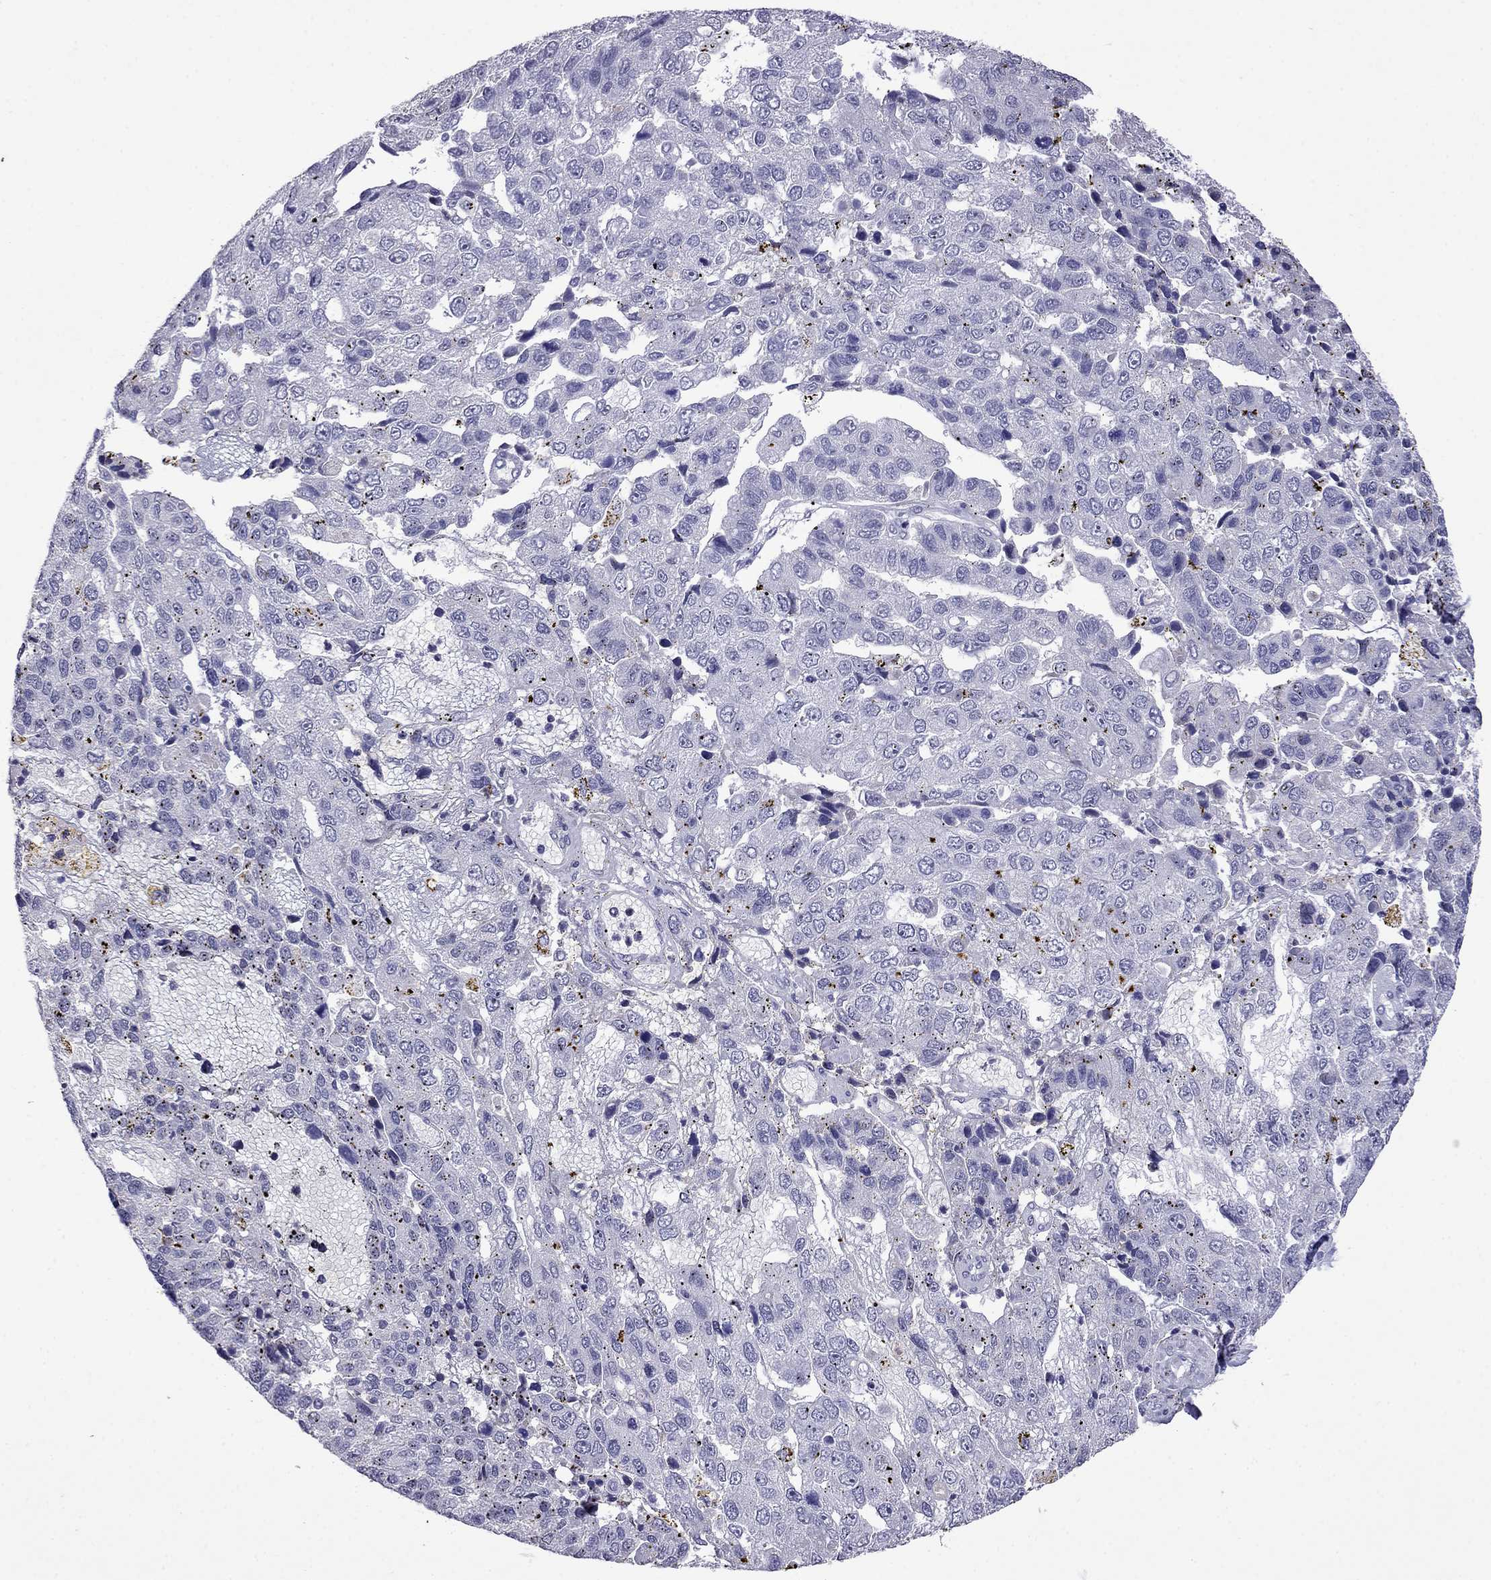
{"staining": {"intensity": "negative", "quantity": "none", "location": "none"}, "tissue": "pancreatic cancer", "cell_type": "Tumor cells", "image_type": "cancer", "snomed": [{"axis": "morphology", "description": "Adenocarcinoma, NOS"}, {"axis": "topography", "description": "Pancreas"}], "caption": "Pancreatic adenocarcinoma stained for a protein using IHC shows no positivity tumor cells.", "gene": "STAR", "patient": {"sex": "female", "age": 61}}